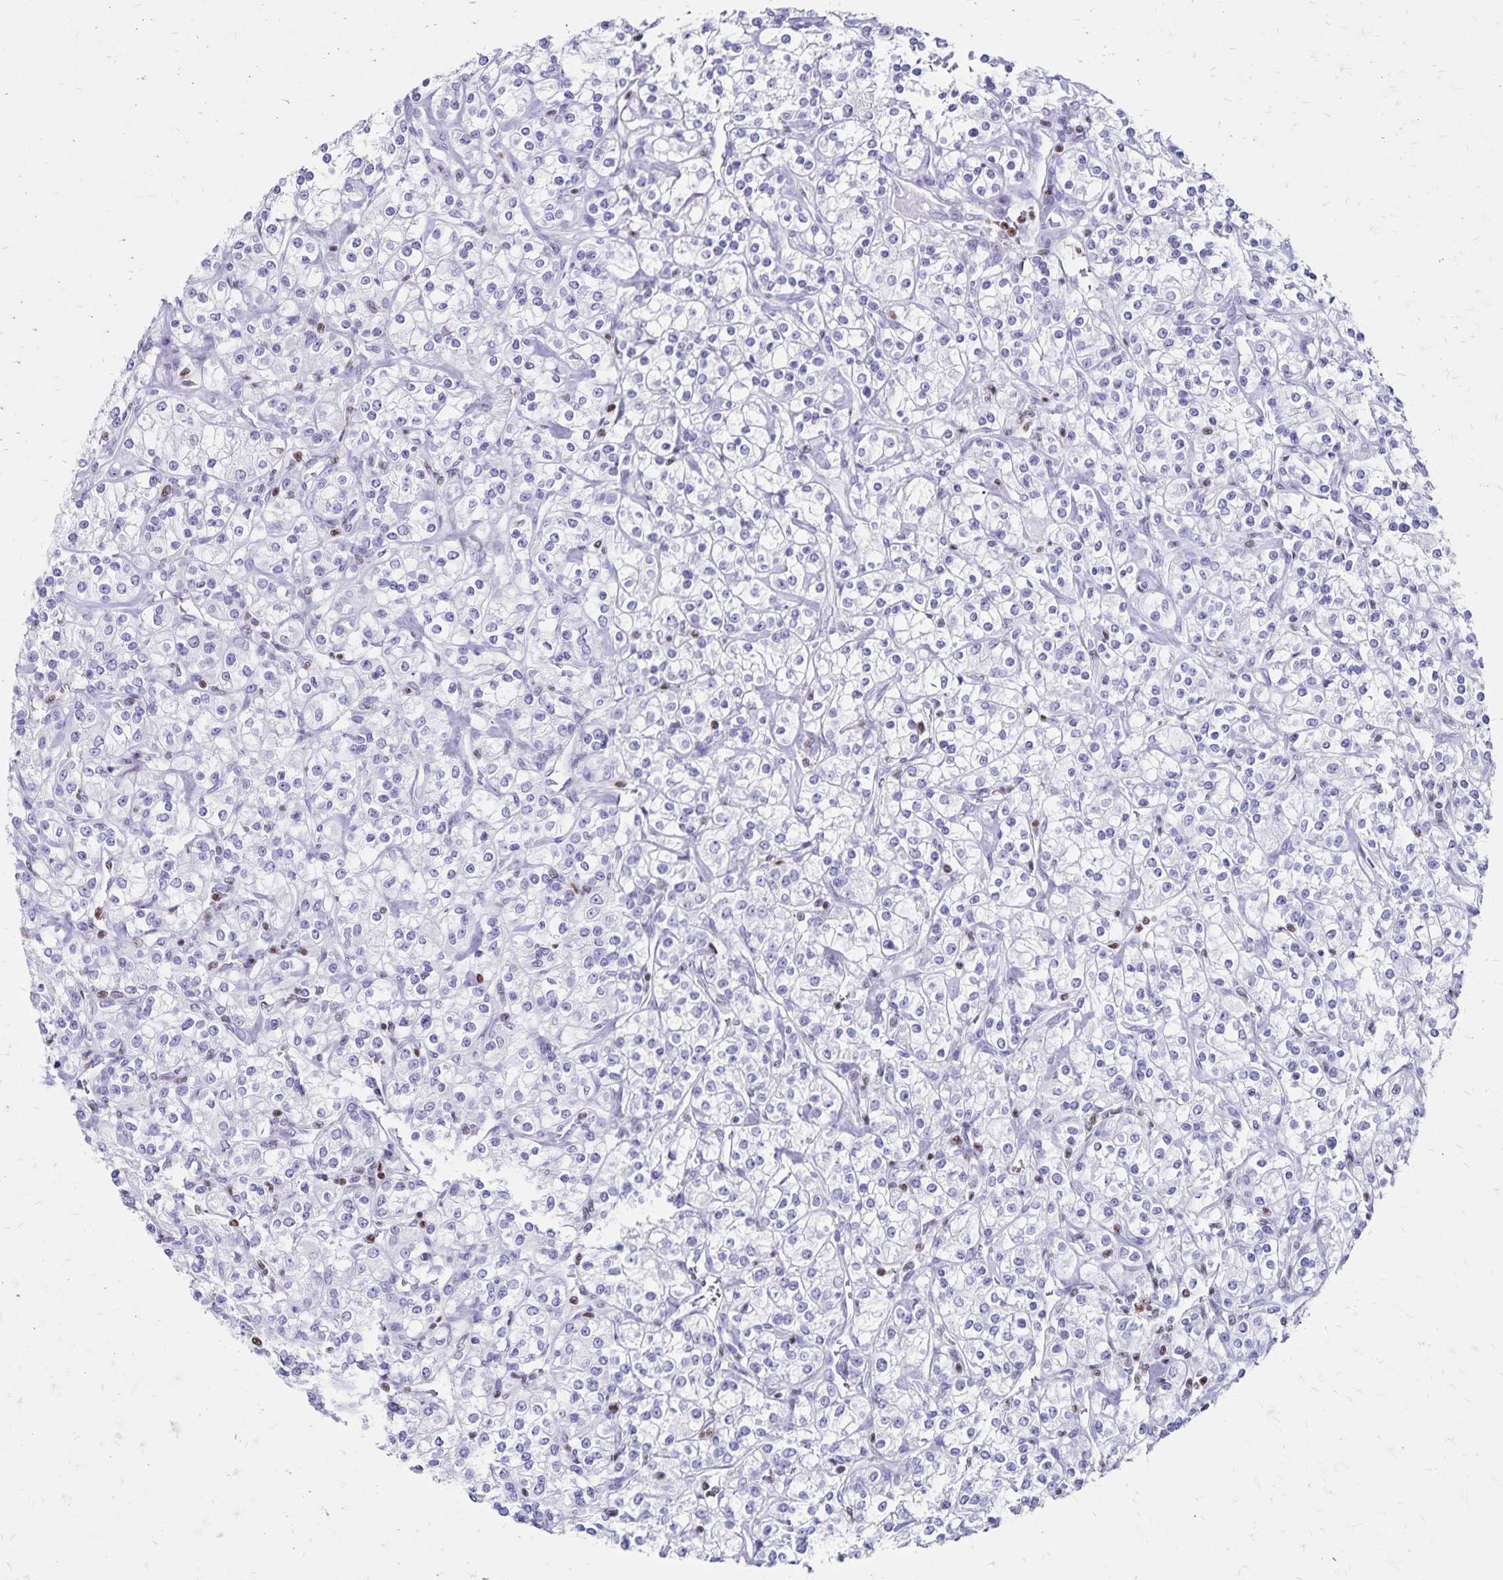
{"staining": {"intensity": "negative", "quantity": "none", "location": "none"}, "tissue": "renal cancer", "cell_type": "Tumor cells", "image_type": "cancer", "snomed": [{"axis": "morphology", "description": "Adenocarcinoma, NOS"}, {"axis": "topography", "description": "Kidney"}], "caption": "The micrograph reveals no significant expression in tumor cells of adenocarcinoma (renal).", "gene": "IKZF1", "patient": {"sex": "male", "age": 77}}